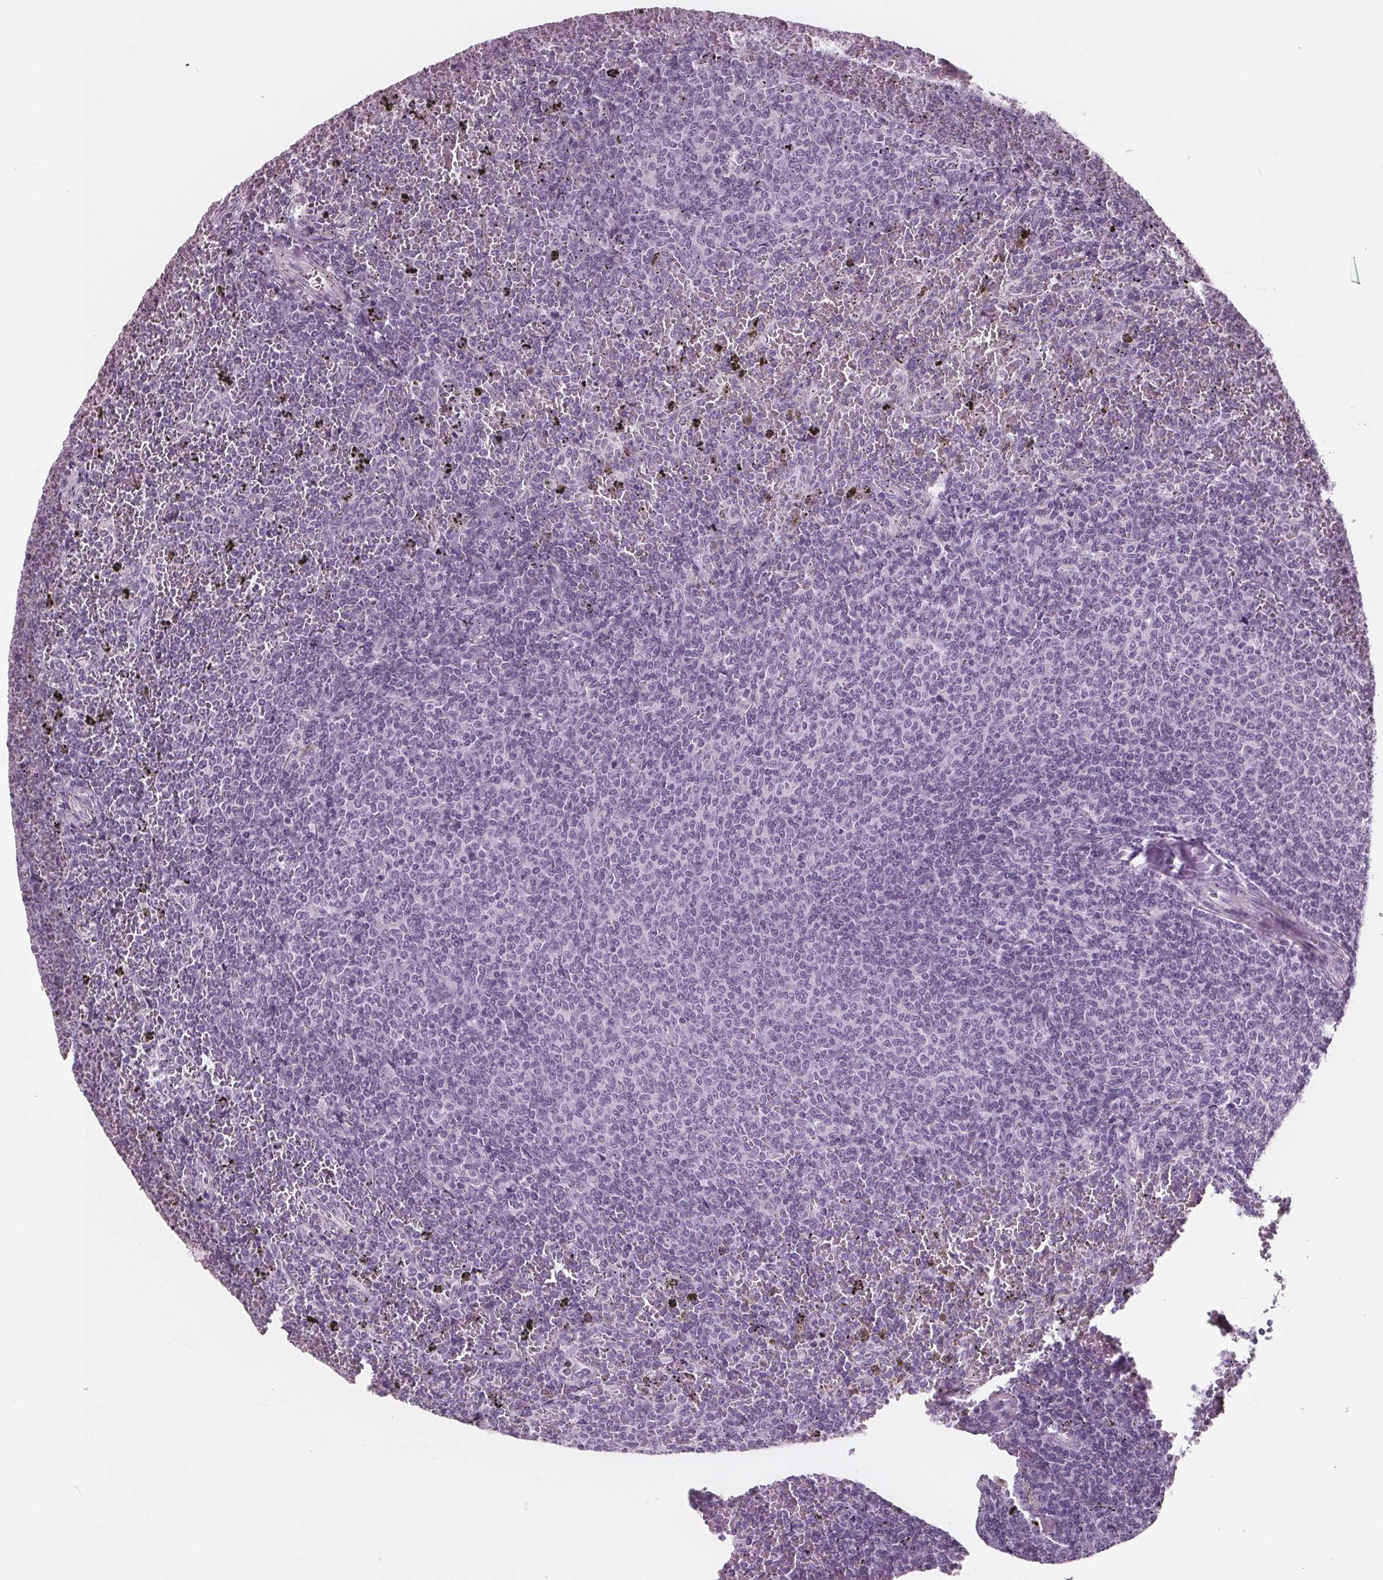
{"staining": {"intensity": "negative", "quantity": "none", "location": "none"}, "tissue": "lymphoma", "cell_type": "Tumor cells", "image_type": "cancer", "snomed": [{"axis": "morphology", "description": "Malignant lymphoma, non-Hodgkin's type, Low grade"}, {"axis": "topography", "description": "Spleen"}], "caption": "DAB immunohistochemical staining of human malignant lymphoma, non-Hodgkin's type (low-grade) demonstrates no significant positivity in tumor cells. (Immunohistochemistry, brightfield microscopy, high magnification).", "gene": "AMBP", "patient": {"sex": "female", "age": 77}}